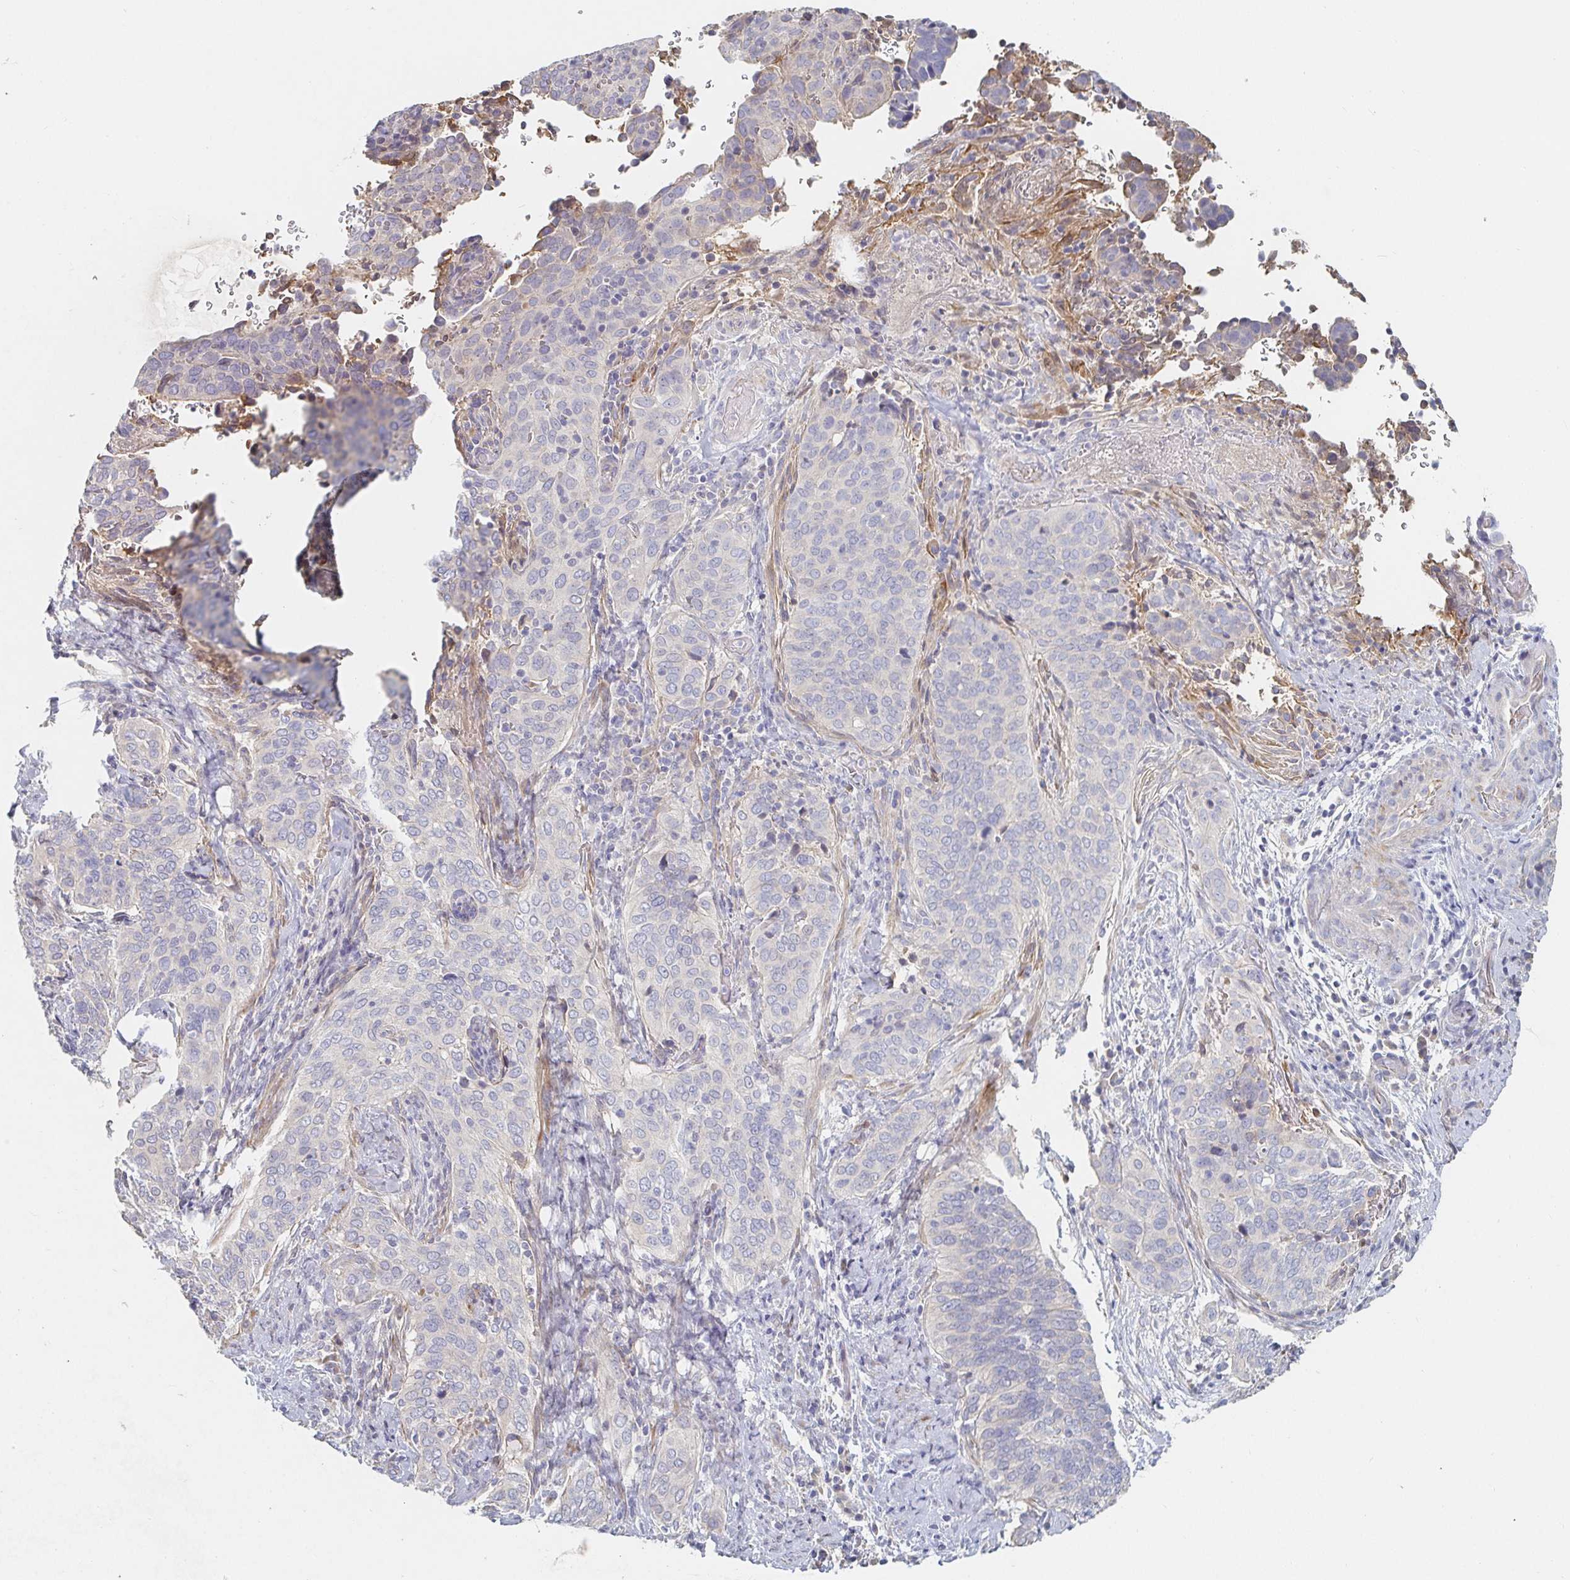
{"staining": {"intensity": "negative", "quantity": "none", "location": "none"}, "tissue": "cervical cancer", "cell_type": "Tumor cells", "image_type": "cancer", "snomed": [{"axis": "morphology", "description": "Squamous cell carcinoma, NOS"}, {"axis": "topography", "description": "Cervix"}], "caption": "An immunohistochemistry (IHC) image of cervical cancer is shown. There is no staining in tumor cells of cervical cancer. The staining is performed using DAB (3,3'-diaminobenzidine) brown chromogen with nuclei counter-stained in using hematoxylin.", "gene": "NME9", "patient": {"sex": "female", "age": 38}}